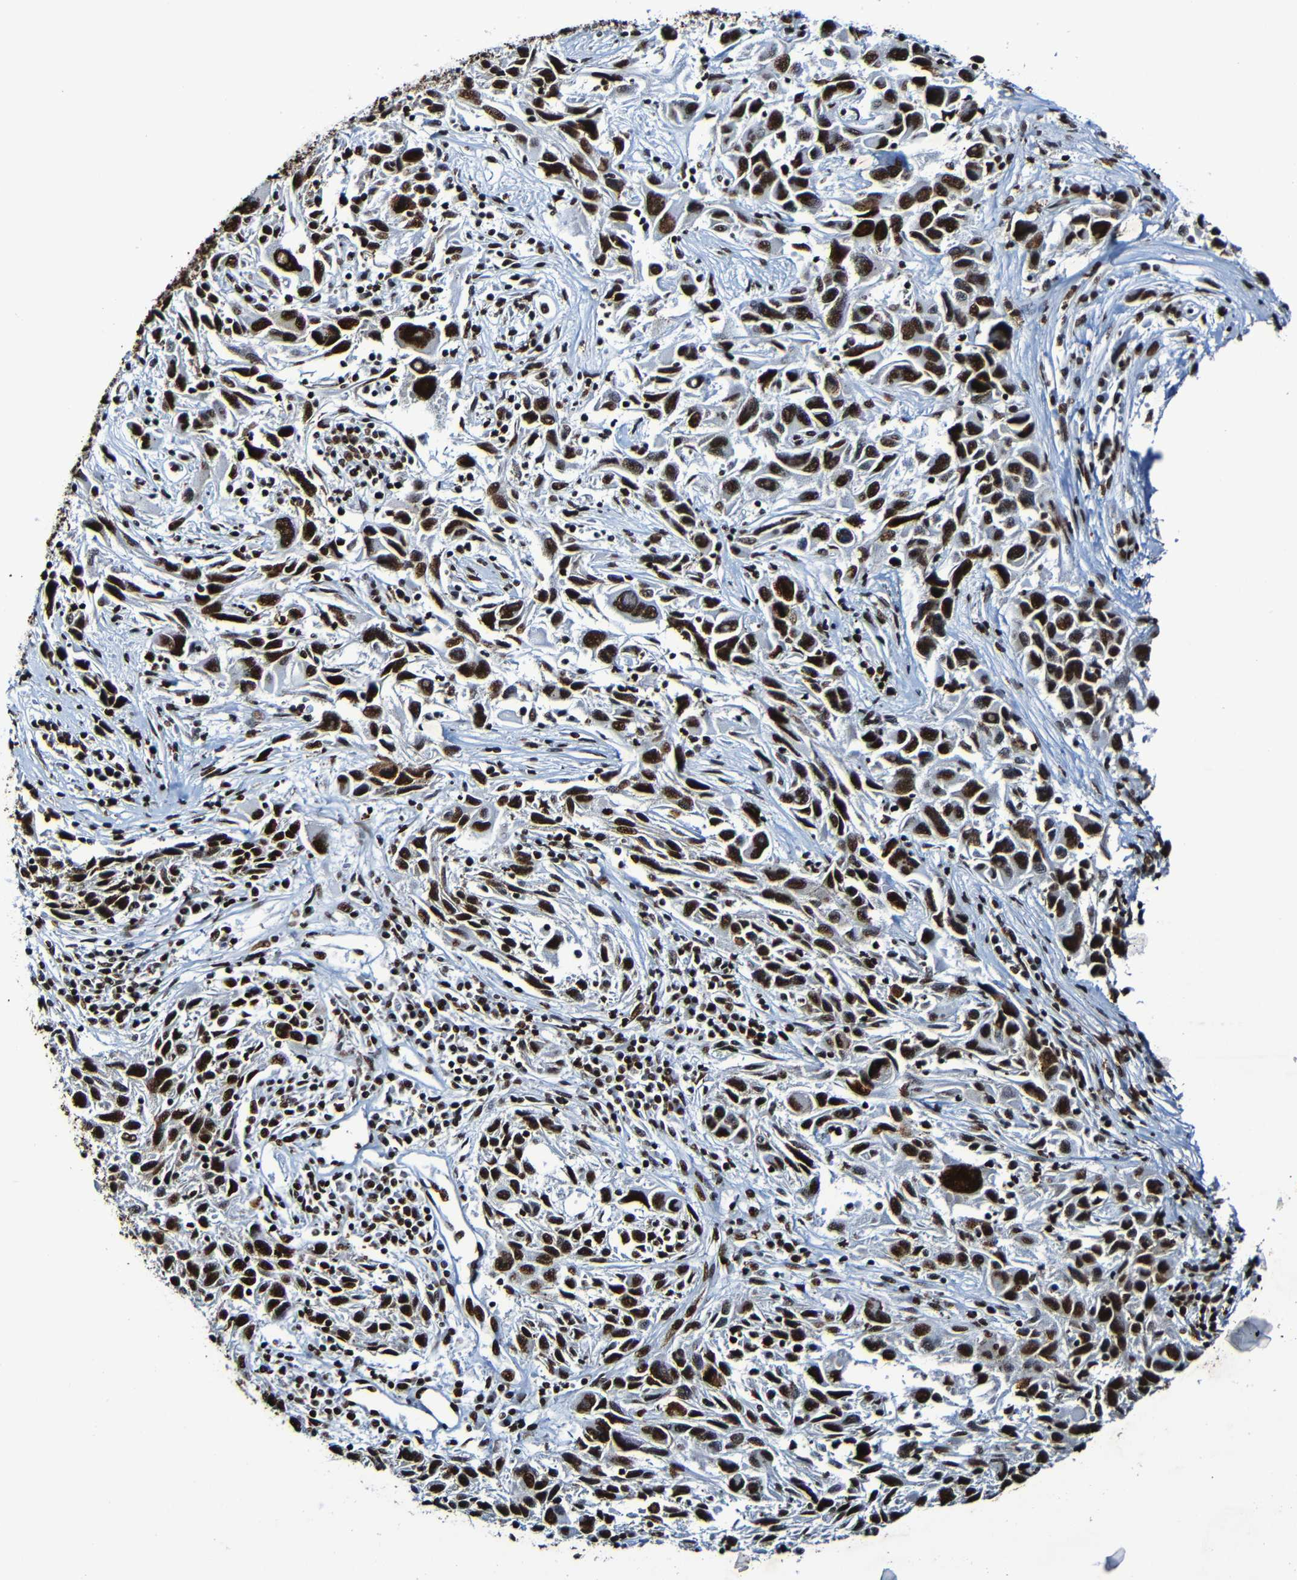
{"staining": {"intensity": "strong", "quantity": ">75%", "location": "nuclear"}, "tissue": "melanoma", "cell_type": "Tumor cells", "image_type": "cancer", "snomed": [{"axis": "morphology", "description": "Malignant melanoma, NOS"}, {"axis": "topography", "description": "Skin"}], "caption": "Malignant melanoma tissue displays strong nuclear positivity in approximately >75% of tumor cells, visualized by immunohistochemistry. (brown staining indicates protein expression, while blue staining denotes nuclei).", "gene": "SRSF3", "patient": {"sex": "male", "age": 53}}